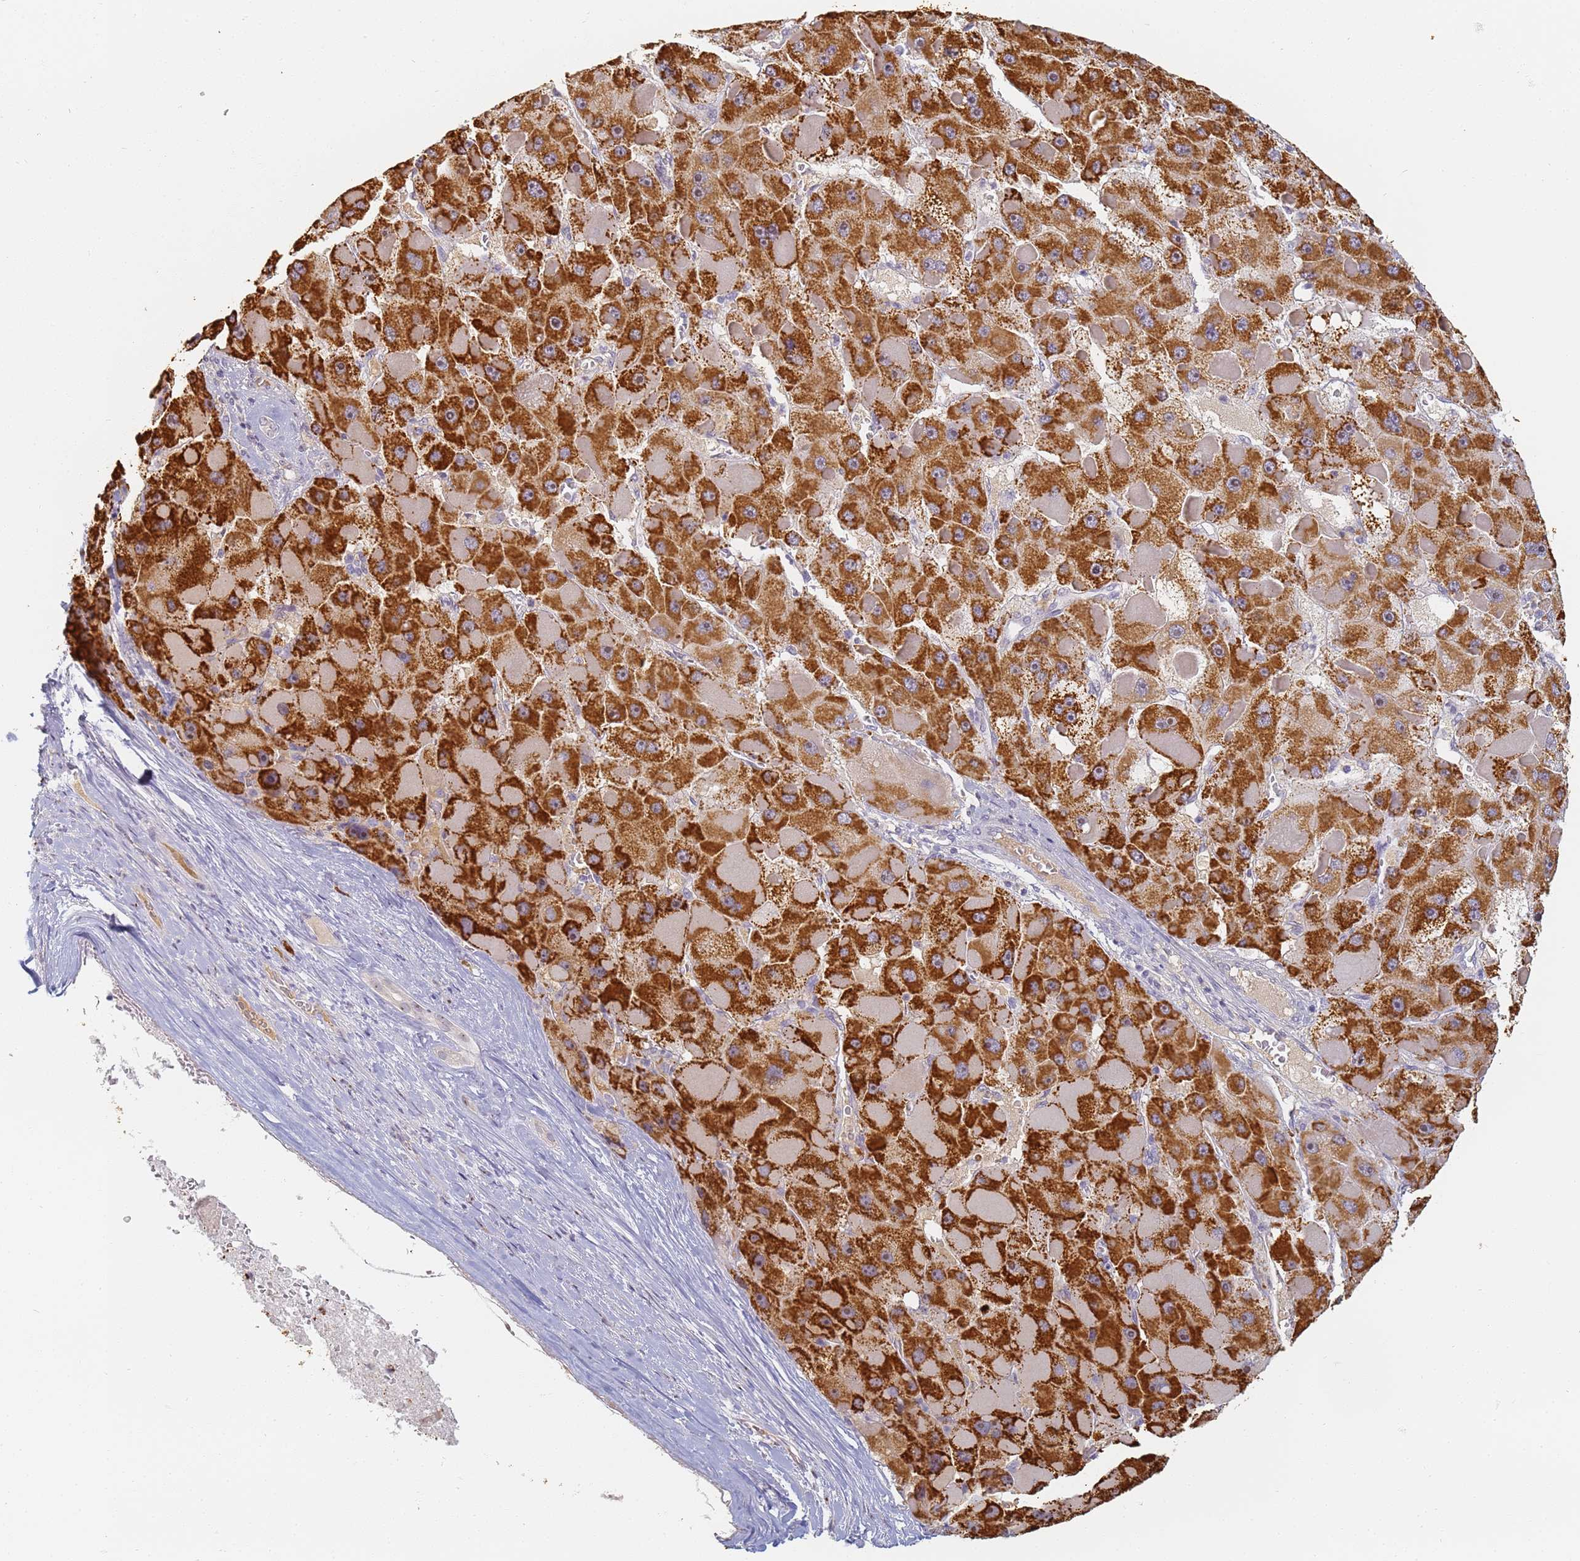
{"staining": {"intensity": "strong", "quantity": ">75%", "location": "cytoplasmic/membranous"}, "tissue": "liver cancer", "cell_type": "Tumor cells", "image_type": "cancer", "snomed": [{"axis": "morphology", "description": "Carcinoma, Hepatocellular, NOS"}, {"axis": "topography", "description": "Liver"}], "caption": "Brown immunohistochemical staining in human hepatocellular carcinoma (liver) shows strong cytoplasmic/membranous expression in approximately >75% of tumor cells. (DAB IHC with brightfield microscopy, high magnification).", "gene": "SLC38A9", "patient": {"sex": "female", "age": 73}}